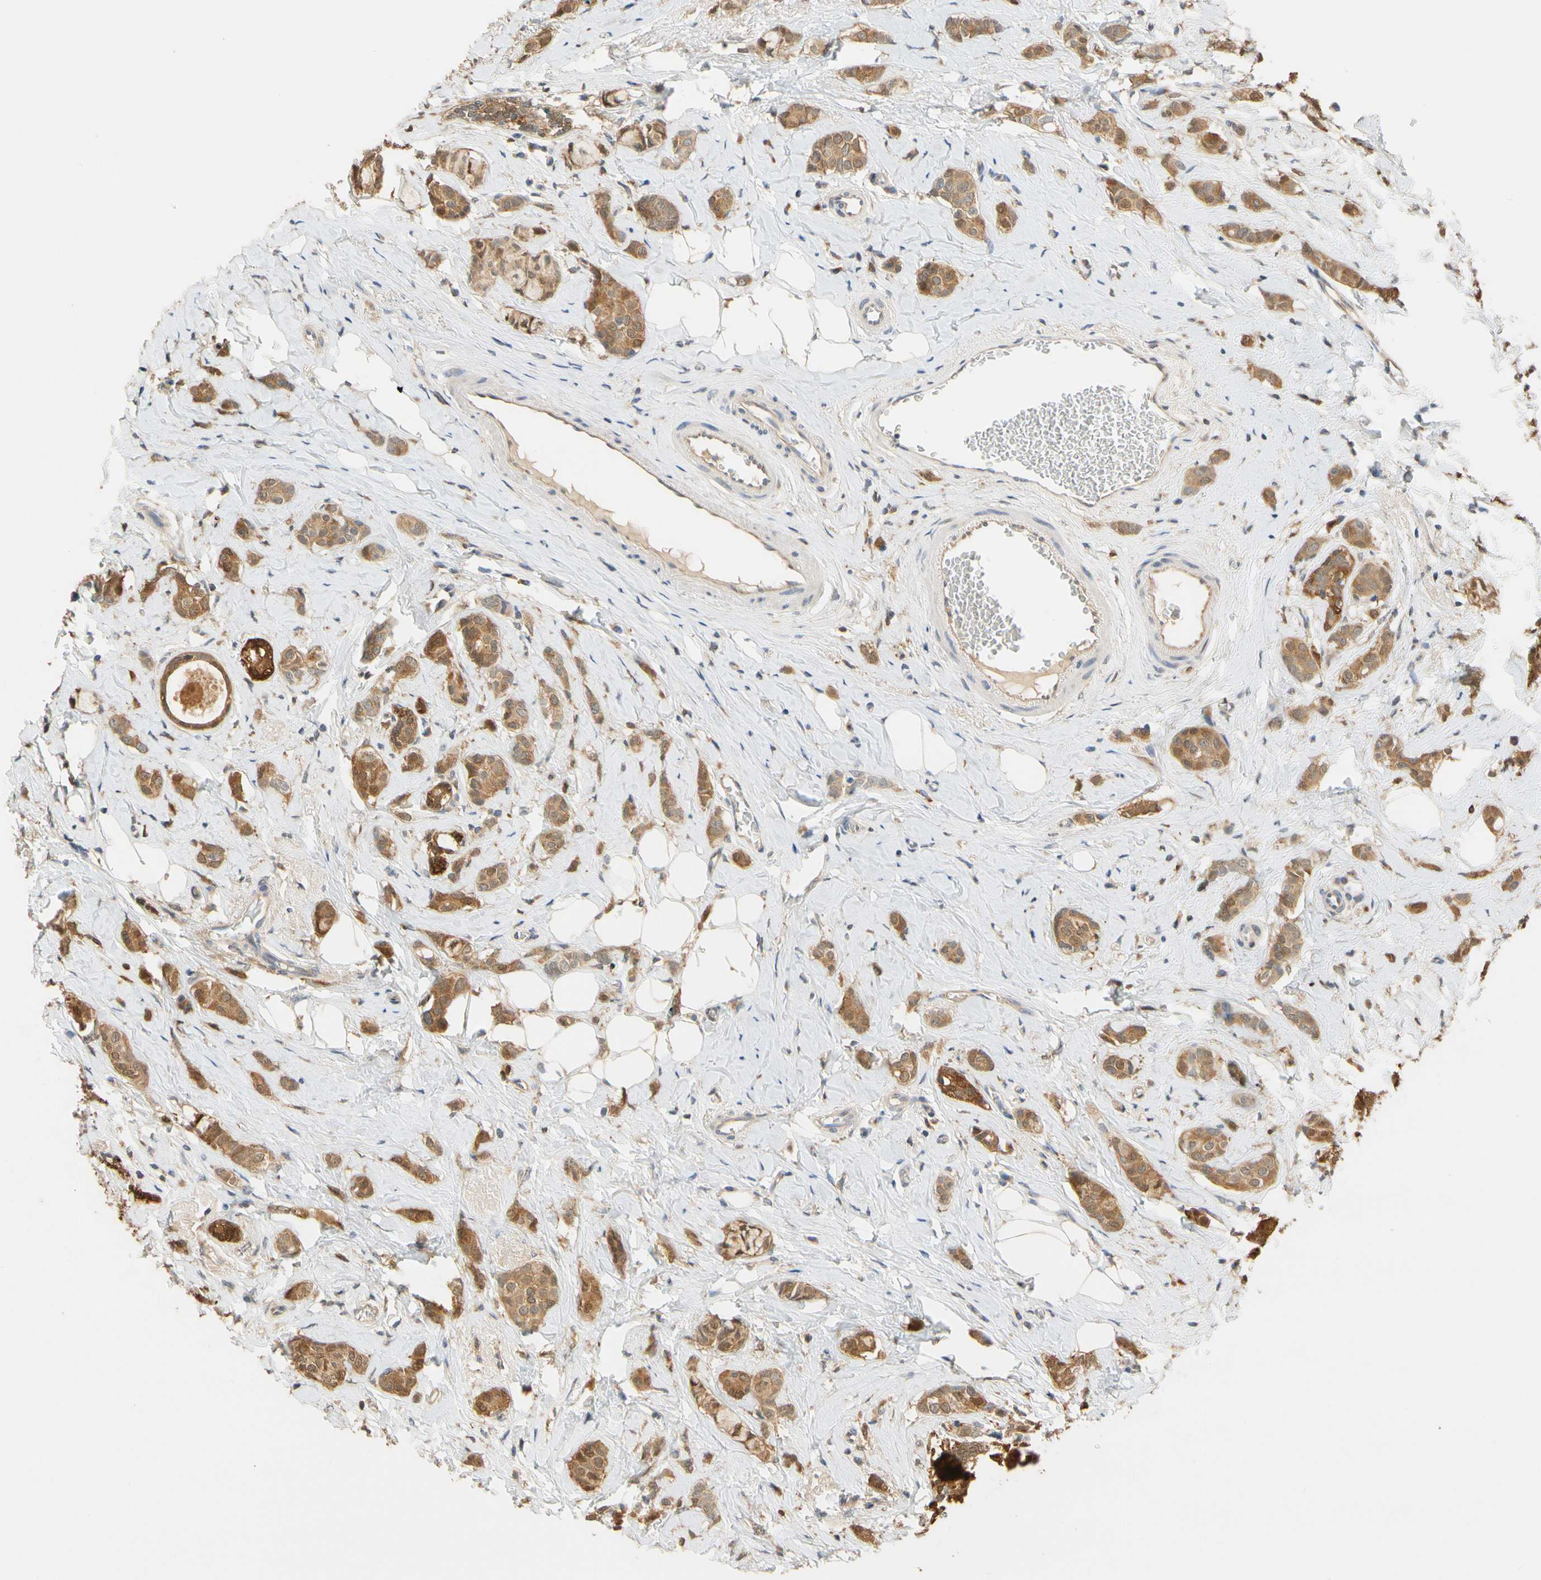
{"staining": {"intensity": "moderate", "quantity": ">75%", "location": "cytoplasmic/membranous"}, "tissue": "breast cancer", "cell_type": "Tumor cells", "image_type": "cancer", "snomed": [{"axis": "morphology", "description": "Lobular carcinoma"}, {"axis": "topography", "description": "Breast"}], "caption": "A brown stain labels moderate cytoplasmic/membranous staining of a protein in breast lobular carcinoma tumor cells.", "gene": "GPSM2", "patient": {"sex": "female", "age": 60}}